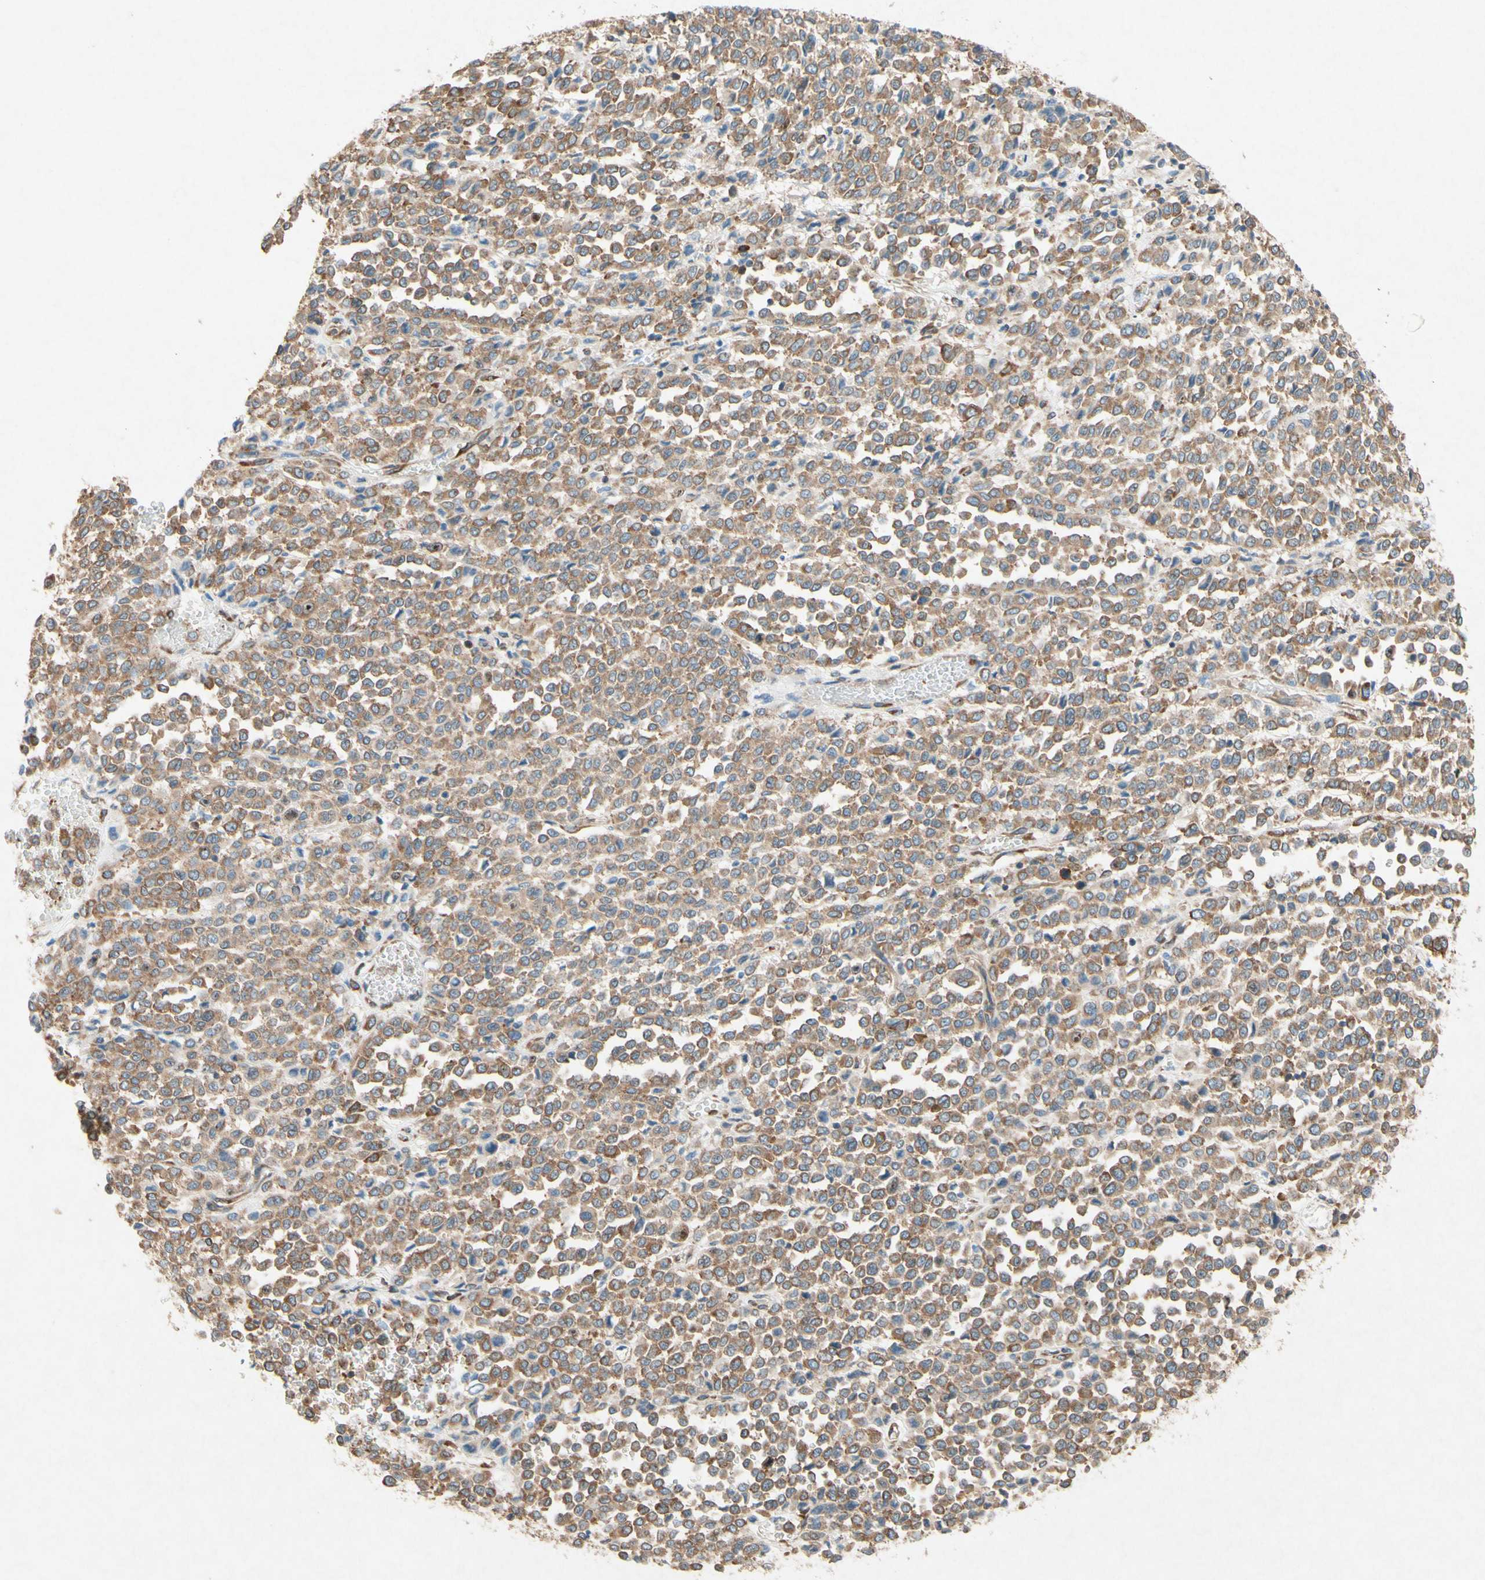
{"staining": {"intensity": "moderate", "quantity": ">75%", "location": "cytoplasmic/membranous"}, "tissue": "melanoma", "cell_type": "Tumor cells", "image_type": "cancer", "snomed": [{"axis": "morphology", "description": "Malignant melanoma, Metastatic site"}, {"axis": "topography", "description": "Pancreas"}], "caption": "Immunohistochemistry (IHC) (DAB (3,3'-diaminobenzidine)) staining of melanoma exhibits moderate cytoplasmic/membranous protein expression in about >75% of tumor cells.", "gene": "PABPC1", "patient": {"sex": "female", "age": 30}}